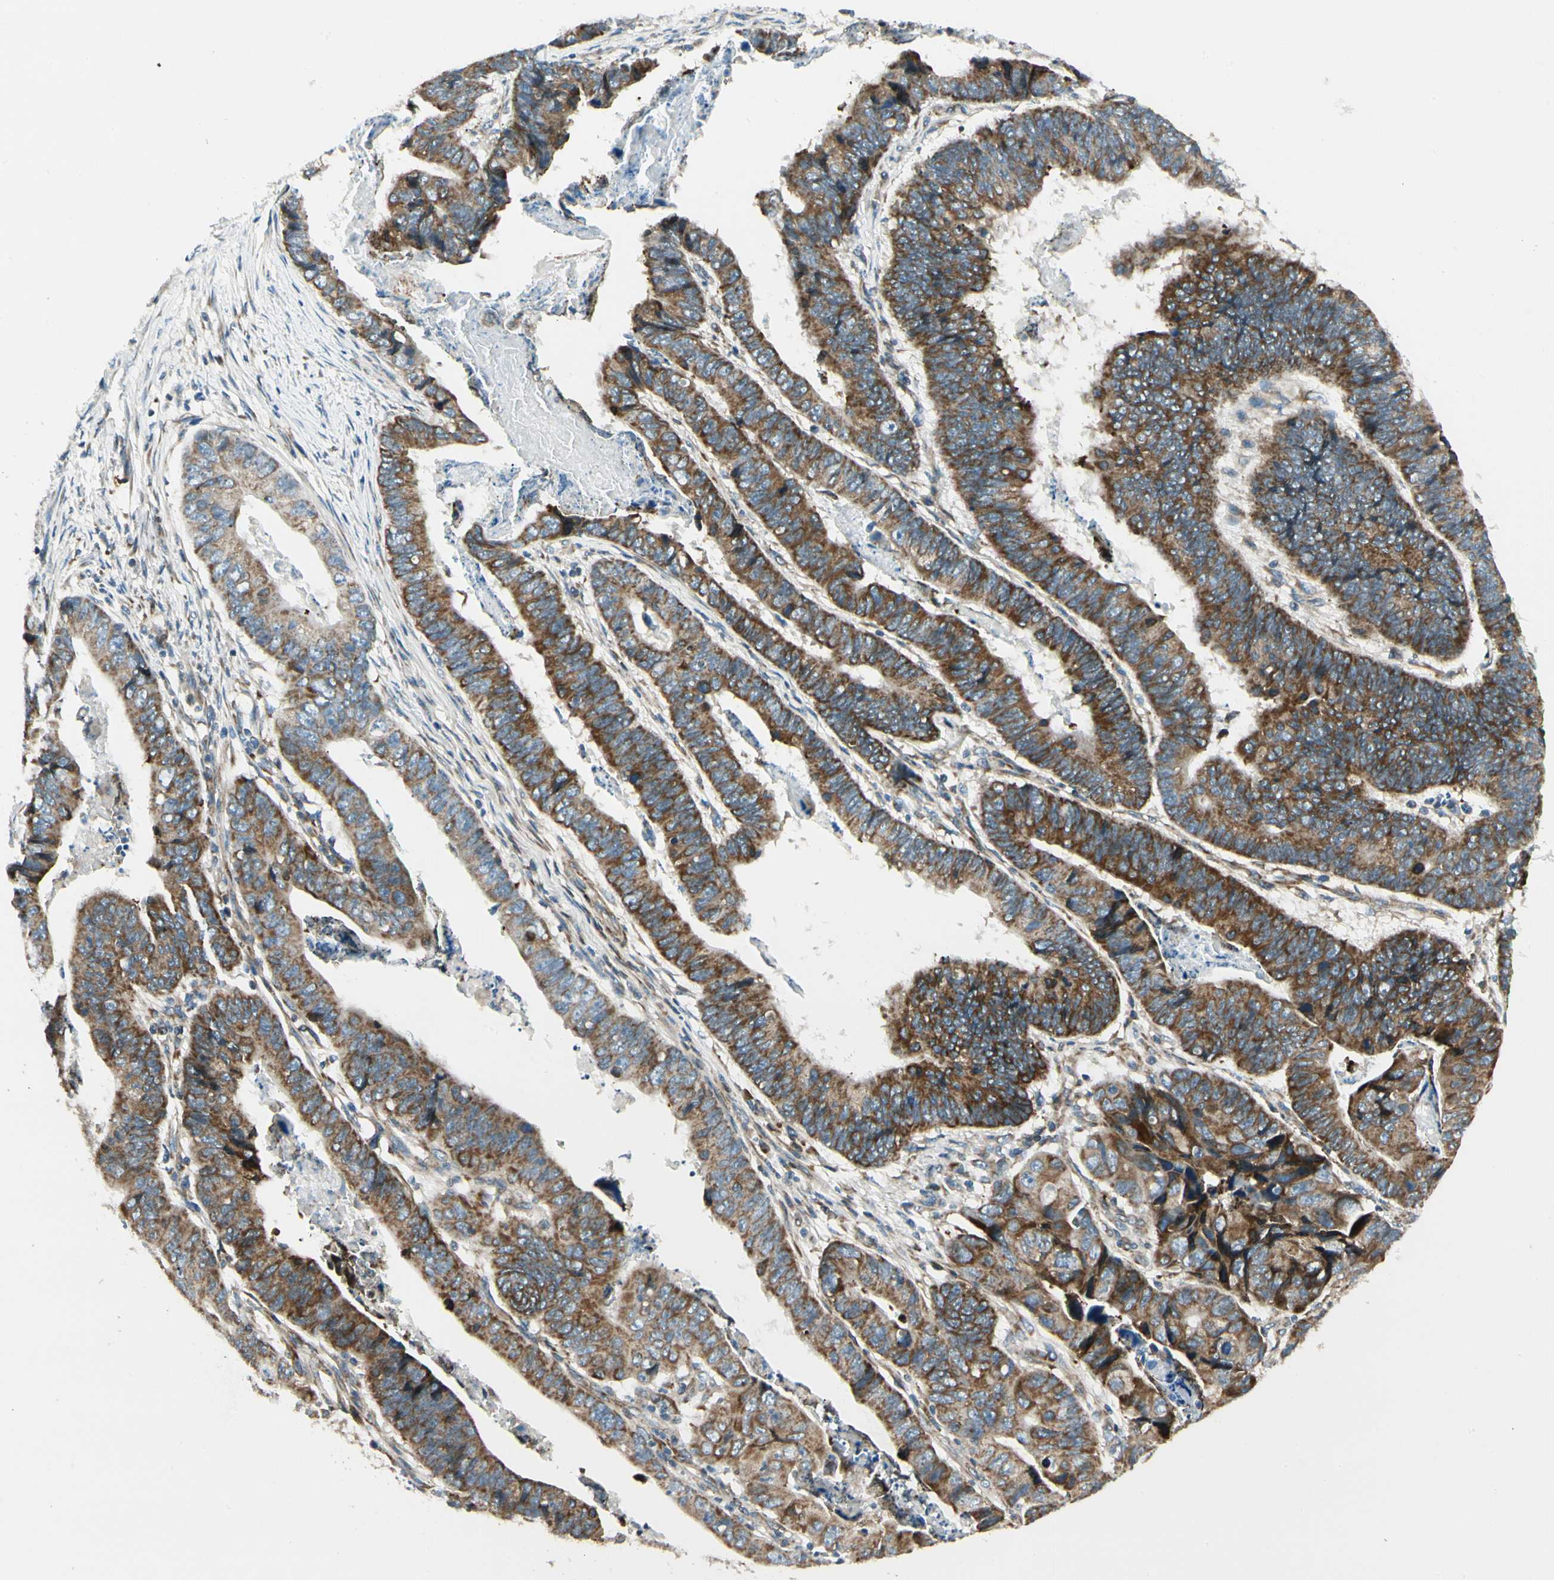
{"staining": {"intensity": "moderate", "quantity": ">75%", "location": "cytoplasmic/membranous"}, "tissue": "stomach cancer", "cell_type": "Tumor cells", "image_type": "cancer", "snomed": [{"axis": "morphology", "description": "Adenocarcinoma, NOS"}, {"axis": "topography", "description": "Stomach, lower"}], "caption": "IHC of stomach cancer (adenocarcinoma) shows medium levels of moderate cytoplasmic/membranous expression in approximately >75% of tumor cells. (IHC, brightfield microscopy, high magnification).", "gene": "MRPL9", "patient": {"sex": "male", "age": 77}}